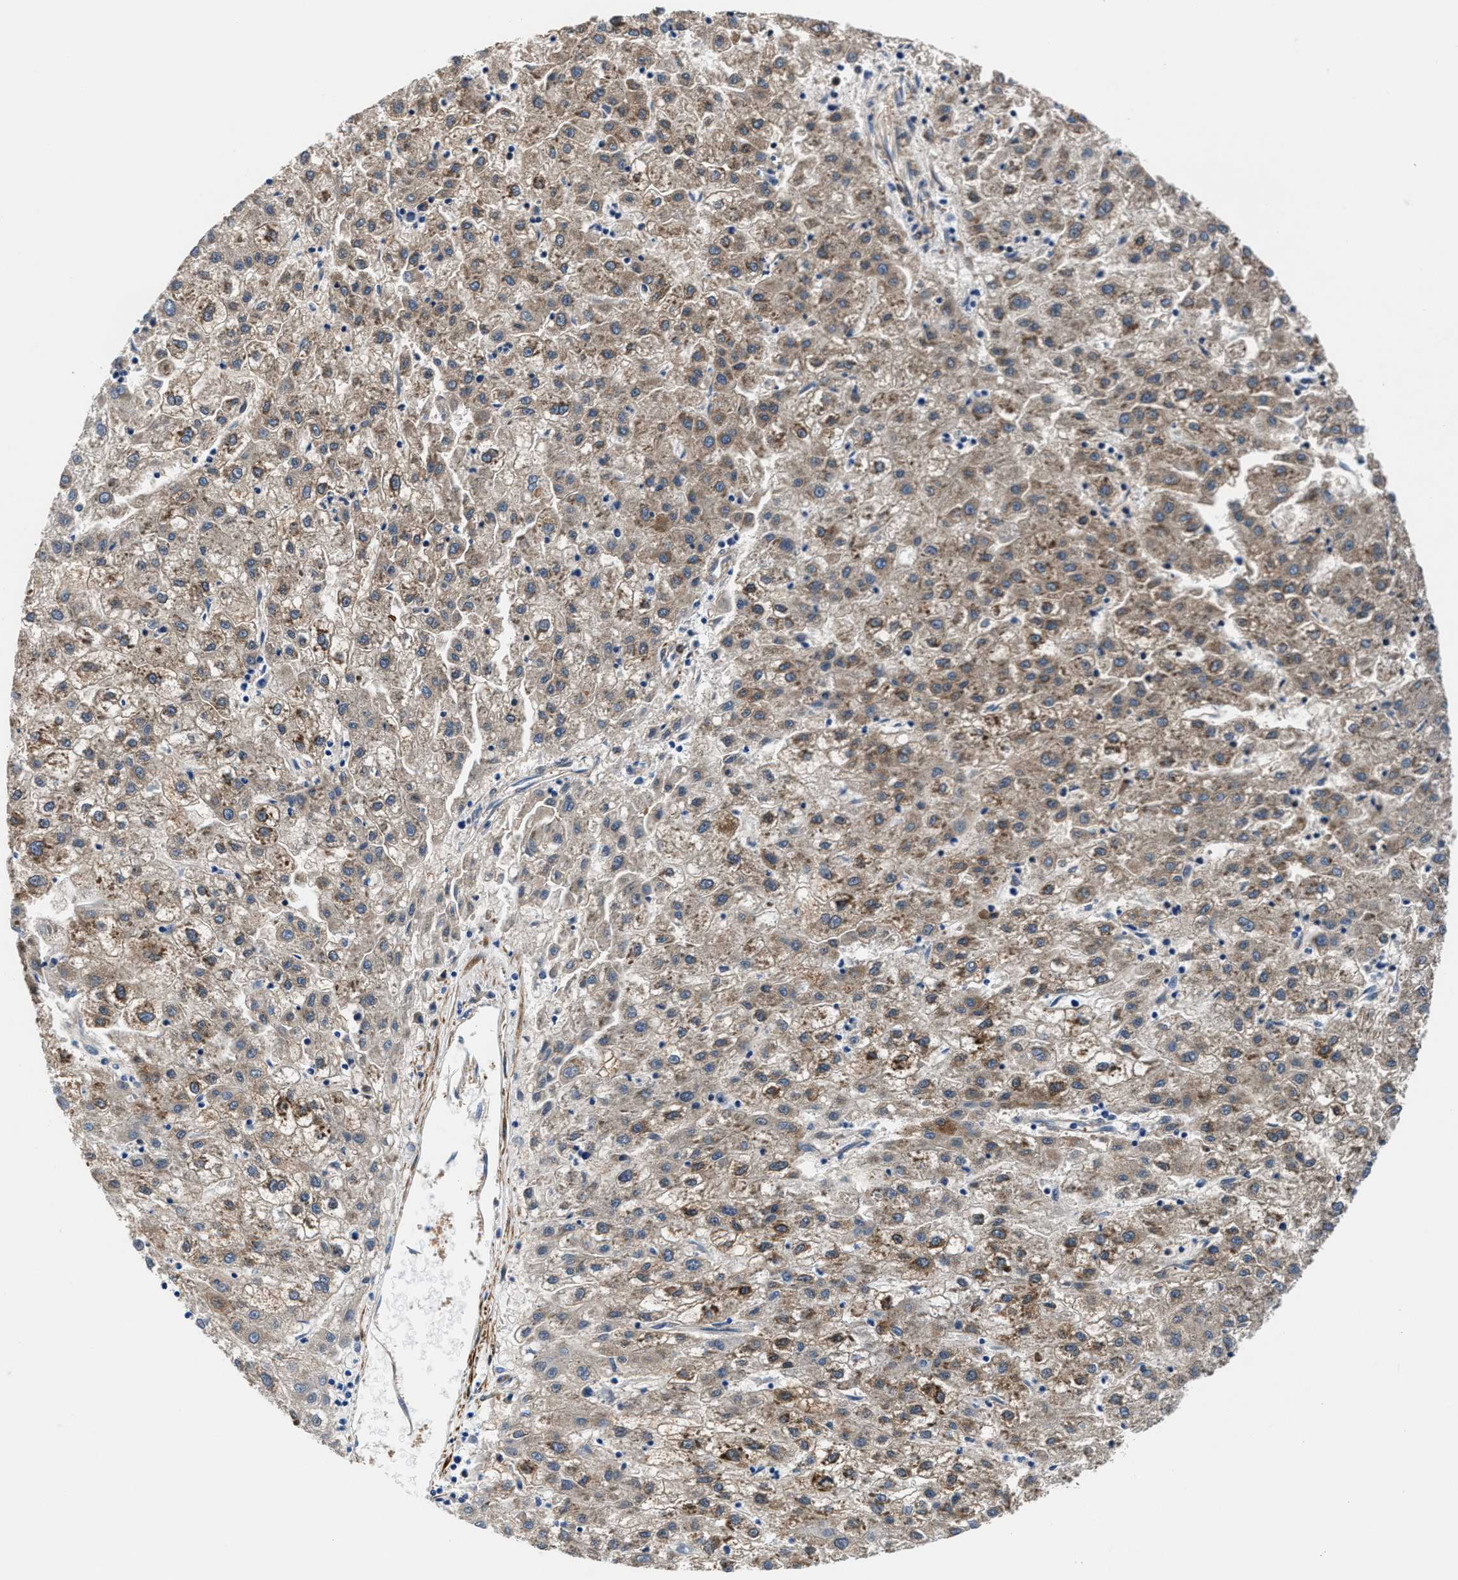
{"staining": {"intensity": "moderate", "quantity": "25%-75%", "location": "cytoplasmic/membranous"}, "tissue": "liver cancer", "cell_type": "Tumor cells", "image_type": "cancer", "snomed": [{"axis": "morphology", "description": "Carcinoma, Hepatocellular, NOS"}, {"axis": "topography", "description": "Liver"}], "caption": "Human hepatocellular carcinoma (liver) stained with a protein marker demonstrates moderate staining in tumor cells.", "gene": "PARG", "patient": {"sex": "male", "age": 72}}